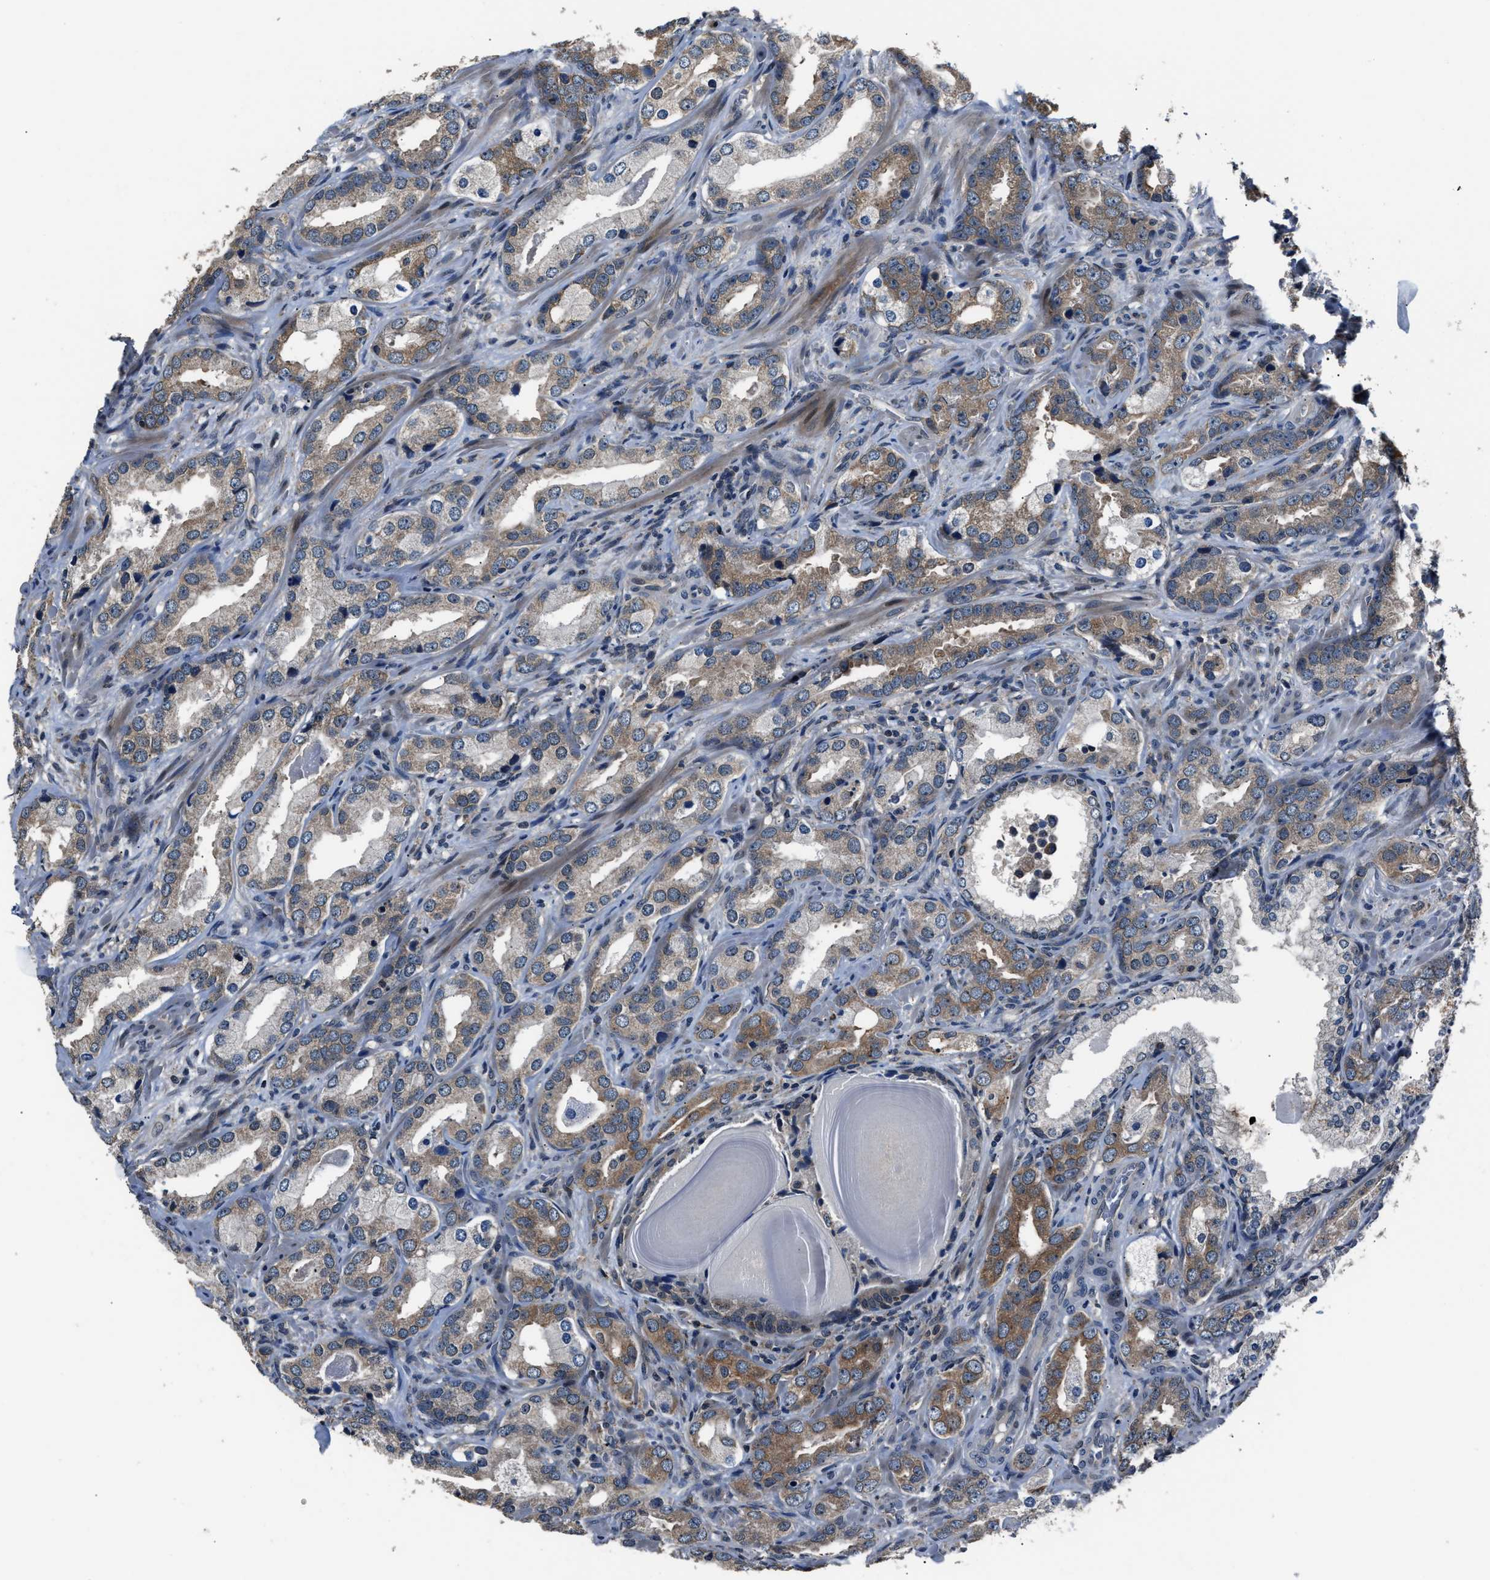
{"staining": {"intensity": "moderate", "quantity": ">75%", "location": "cytoplasmic/membranous"}, "tissue": "prostate cancer", "cell_type": "Tumor cells", "image_type": "cancer", "snomed": [{"axis": "morphology", "description": "Adenocarcinoma, High grade"}, {"axis": "topography", "description": "Prostate"}], "caption": "Prostate cancer (high-grade adenocarcinoma) stained with a brown dye reveals moderate cytoplasmic/membranous positive expression in about >75% of tumor cells.", "gene": "TNRC18", "patient": {"sex": "male", "age": 63}}